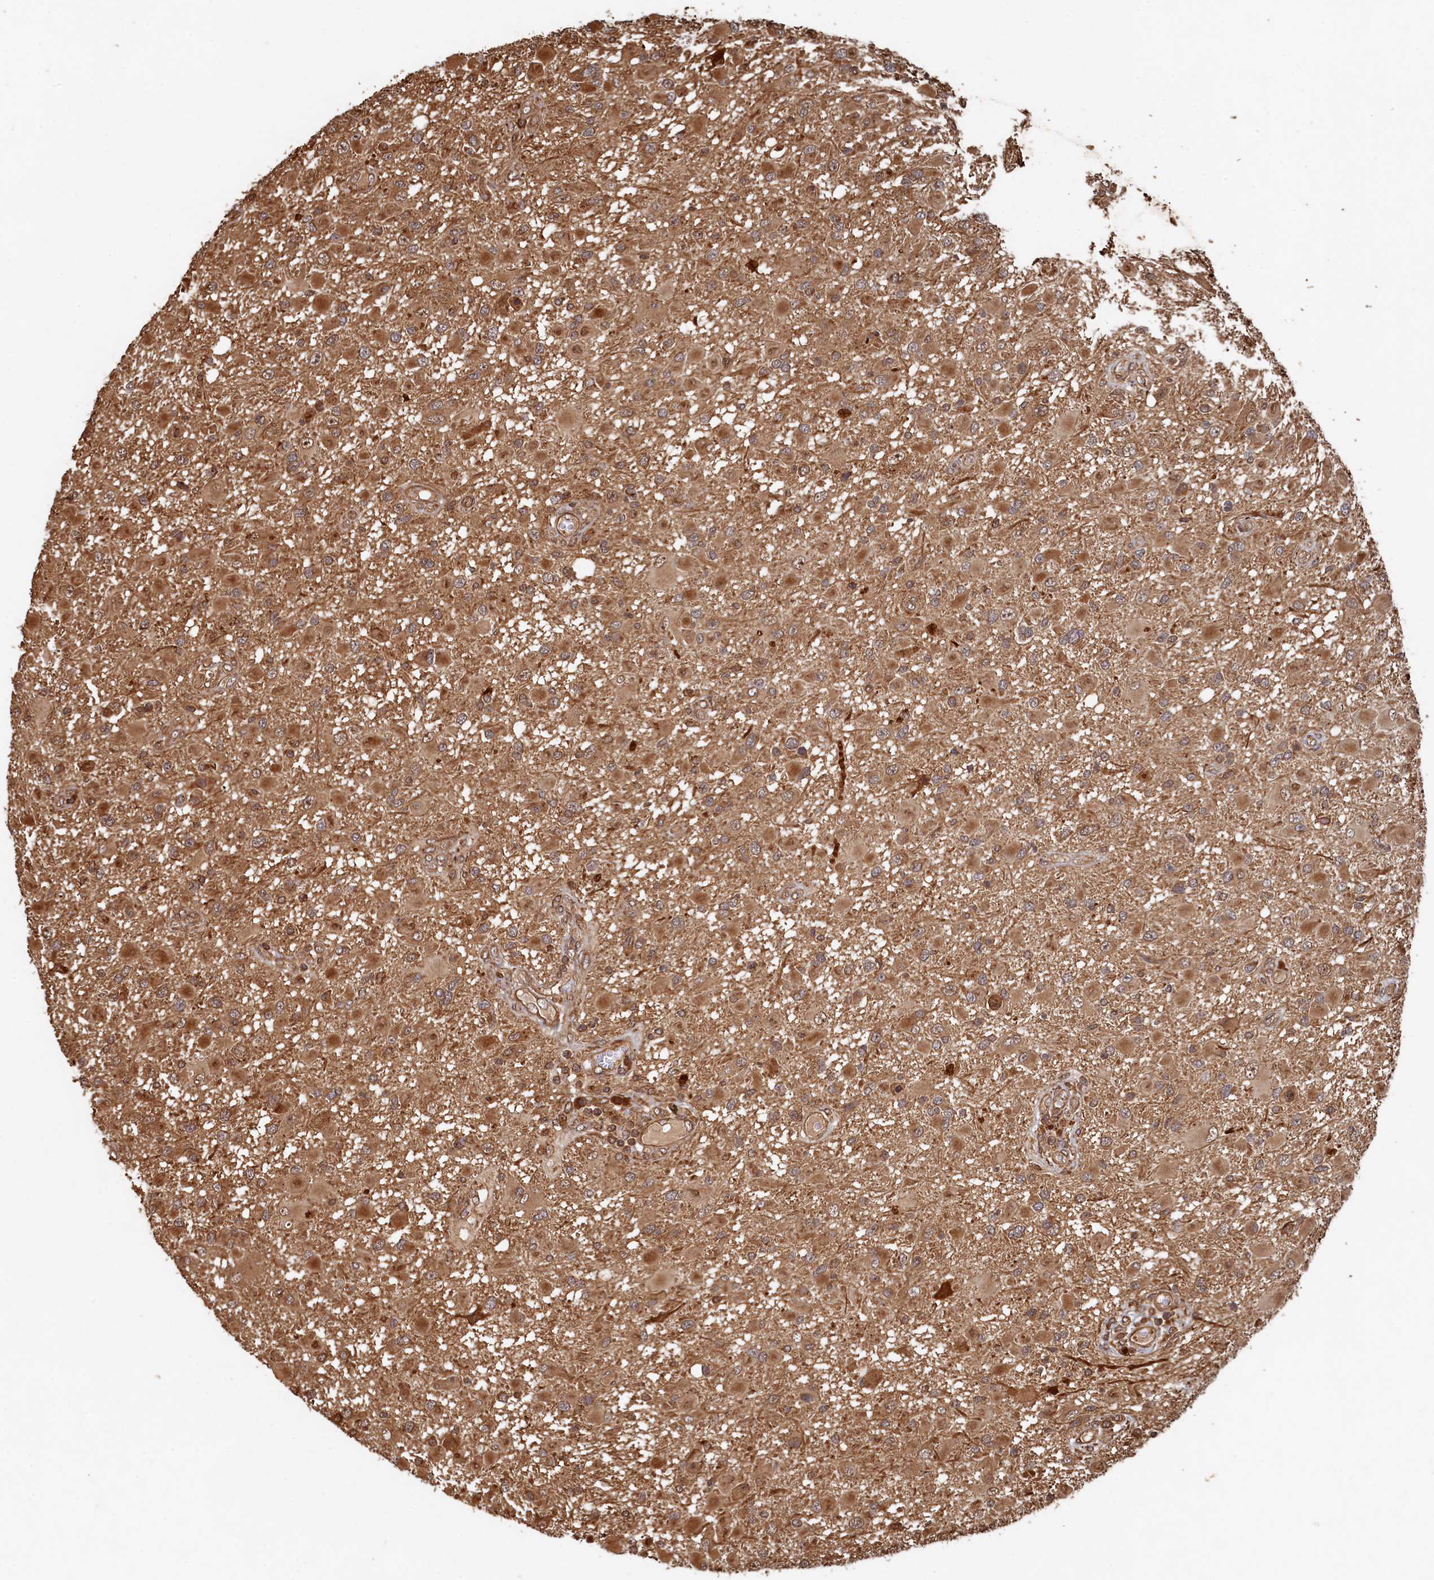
{"staining": {"intensity": "moderate", "quantity": ">75%", "location": "cytoplasmic/membranous"}, "tissue": "glioma", "cell_type": "Tumor cells", "image_type": "cancer", "snomed": [{"axis": "morphology", "description": "Glioma, malignant, High grade"}, {"axis": "topography", "description": "Brain"}], "caption": "Human glioma stained with a brown dye displays moderate cytoplasmic/membranous positive expression in about >75% of tumor cells.", "gene": "PIGN", "patient": {"sex": "male", "age": 53}}